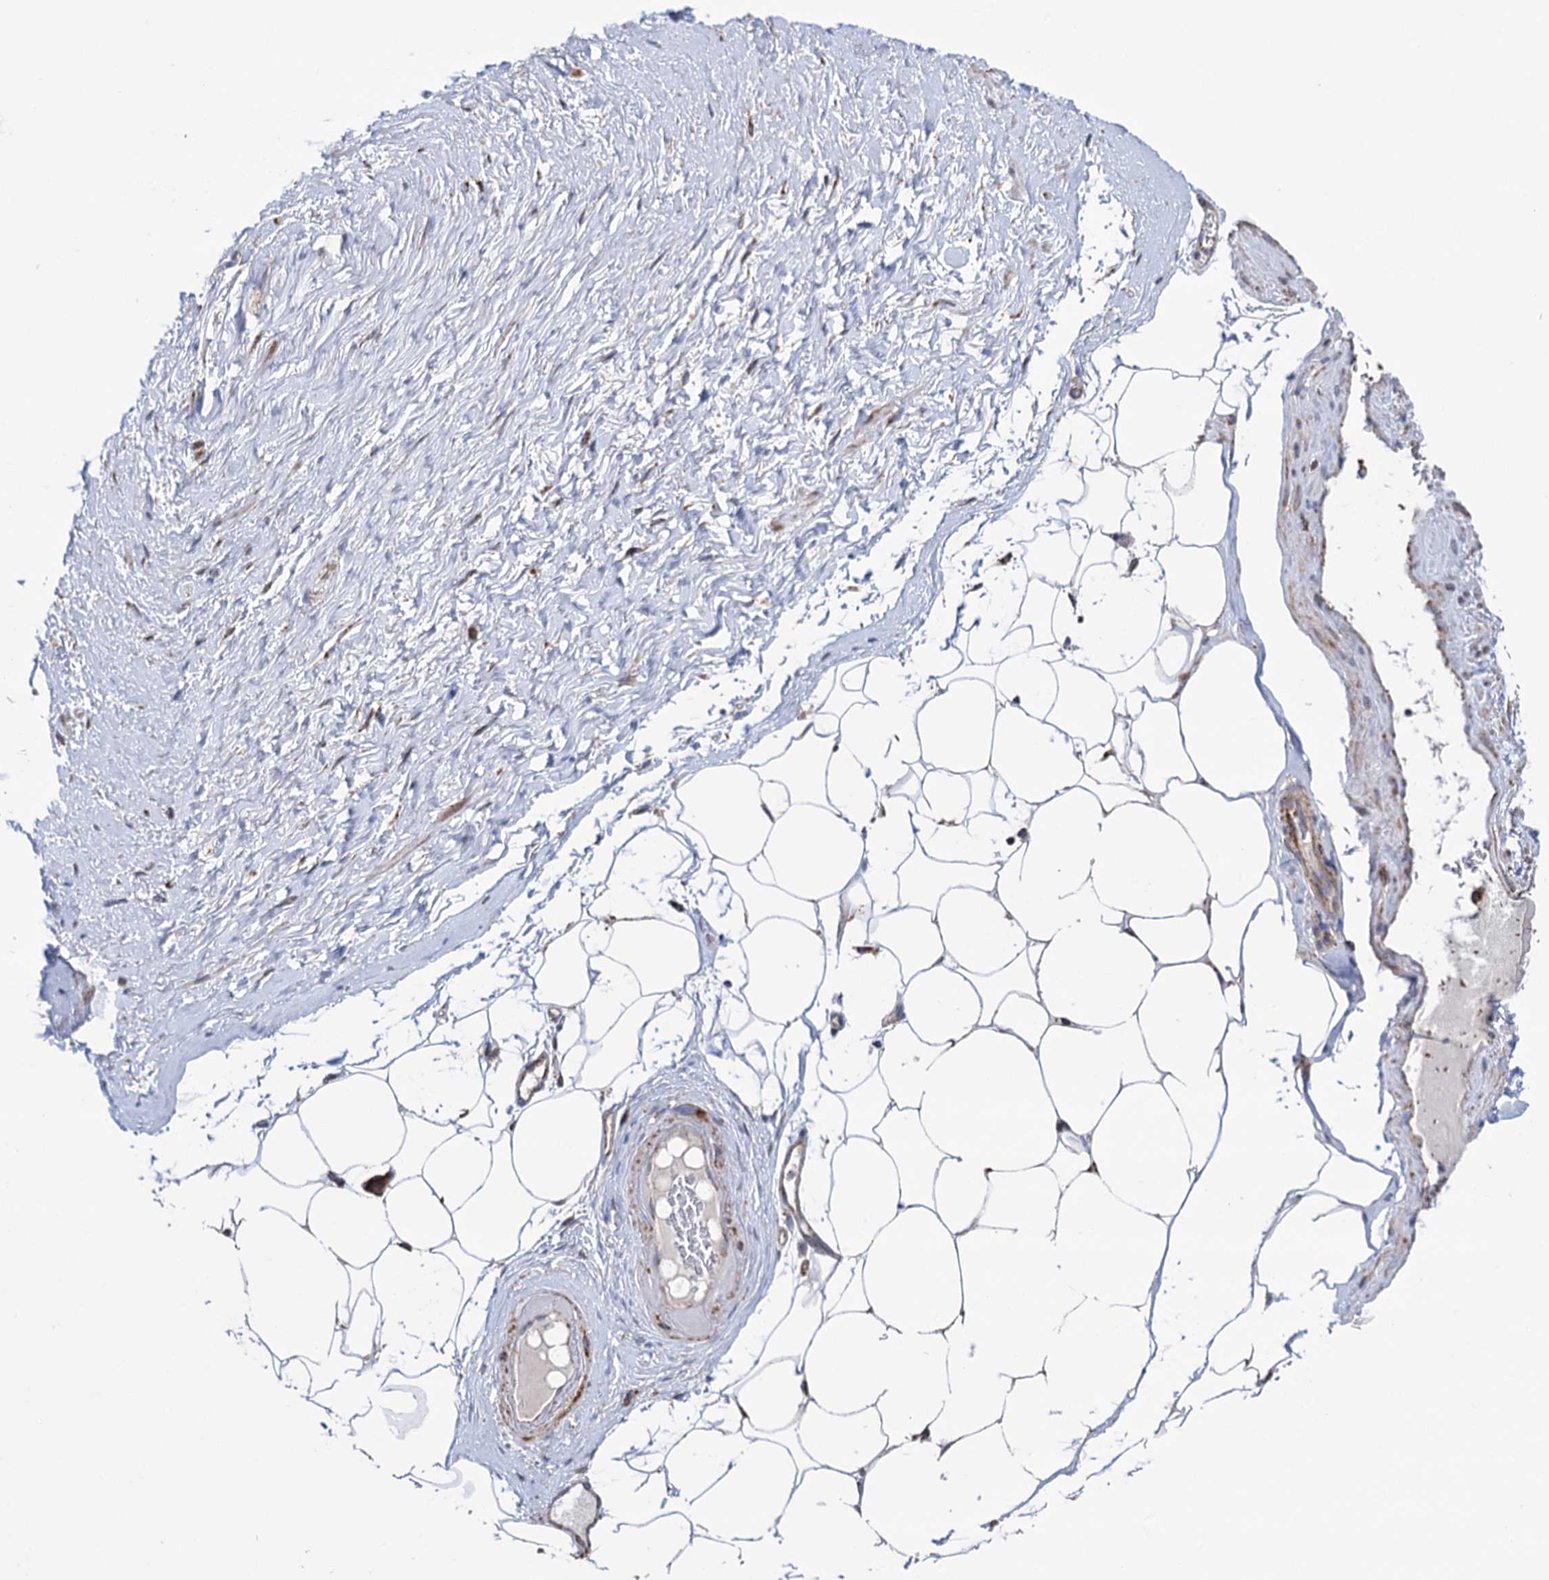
{"staining": {"intensity": "negative", "quantity": "none", "location": "none"}, "tissue": "adipose tissue", "cell_type": "Adipocytes", "image_type": "normal", "snomed": [{"axis": "morphology", "description": "Normal tissue, NOS"}, {"axis": "morphology", "description": "Adenocarcinoma, Low grade"}, {"axis": "topography", "description": "Prostate"}, {"axis": "topography", "description": "Peripheral nerve tissue"}], "caption": "The micrograph exhibits no staining of adipocytes in benign adipose tissue. The staining was performed using DAB (3,3'-diaminobenzidine) to visualize the protein expression in brown, while the nuclei were stained in blue with hematoxylin (Magnification: 20x).", "gene": "SUCLA2", "patient": {"sex": "male", "age": 63}}